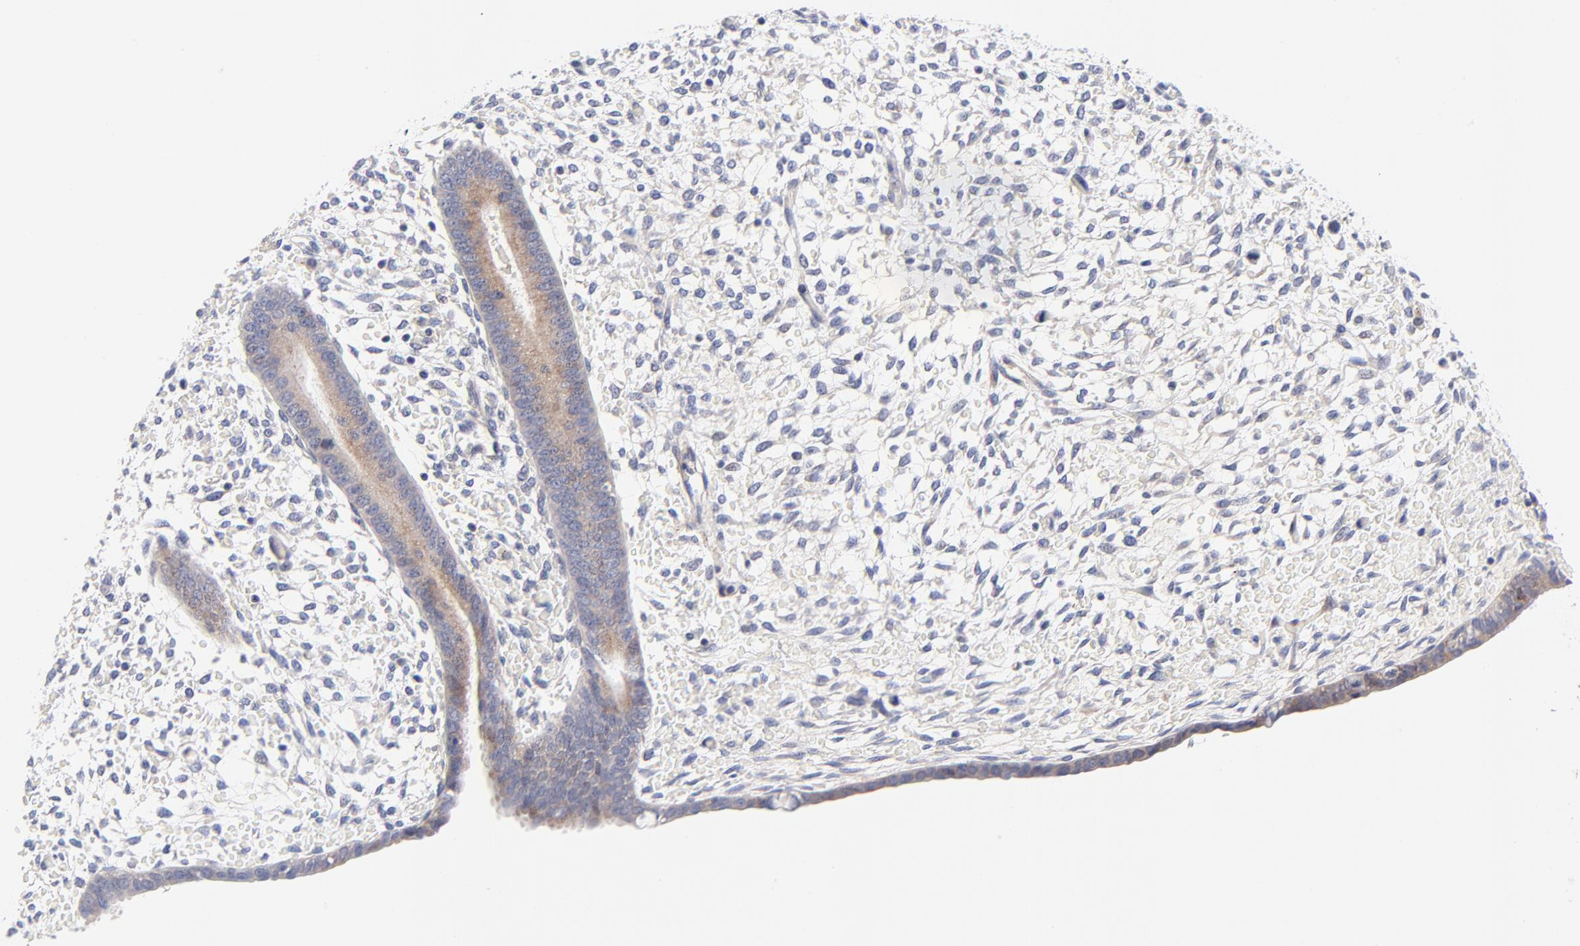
{"staining": {"intensity": "negative", "quantity": "none", "location": "none"}, "tissue": "endometrium", "cell_type": "Cells in endometrial stroma", "image_type": "normal", "snomed": [{"axis": "morphology", "description": "Normal tissue, NOS"}, {"axis": "topography", "description": "Endometrium"}], "caption": "A high-resolution micrograph shows immunohistochemistry staining of normal endometrium, which demonstrates no significant positivity in cells in endometrial stroma. (Immunohistochemistry, brightfield microscopy, high magnification).", "gene": "AFF2", "patient": {"sex": "female", "age": 42}}